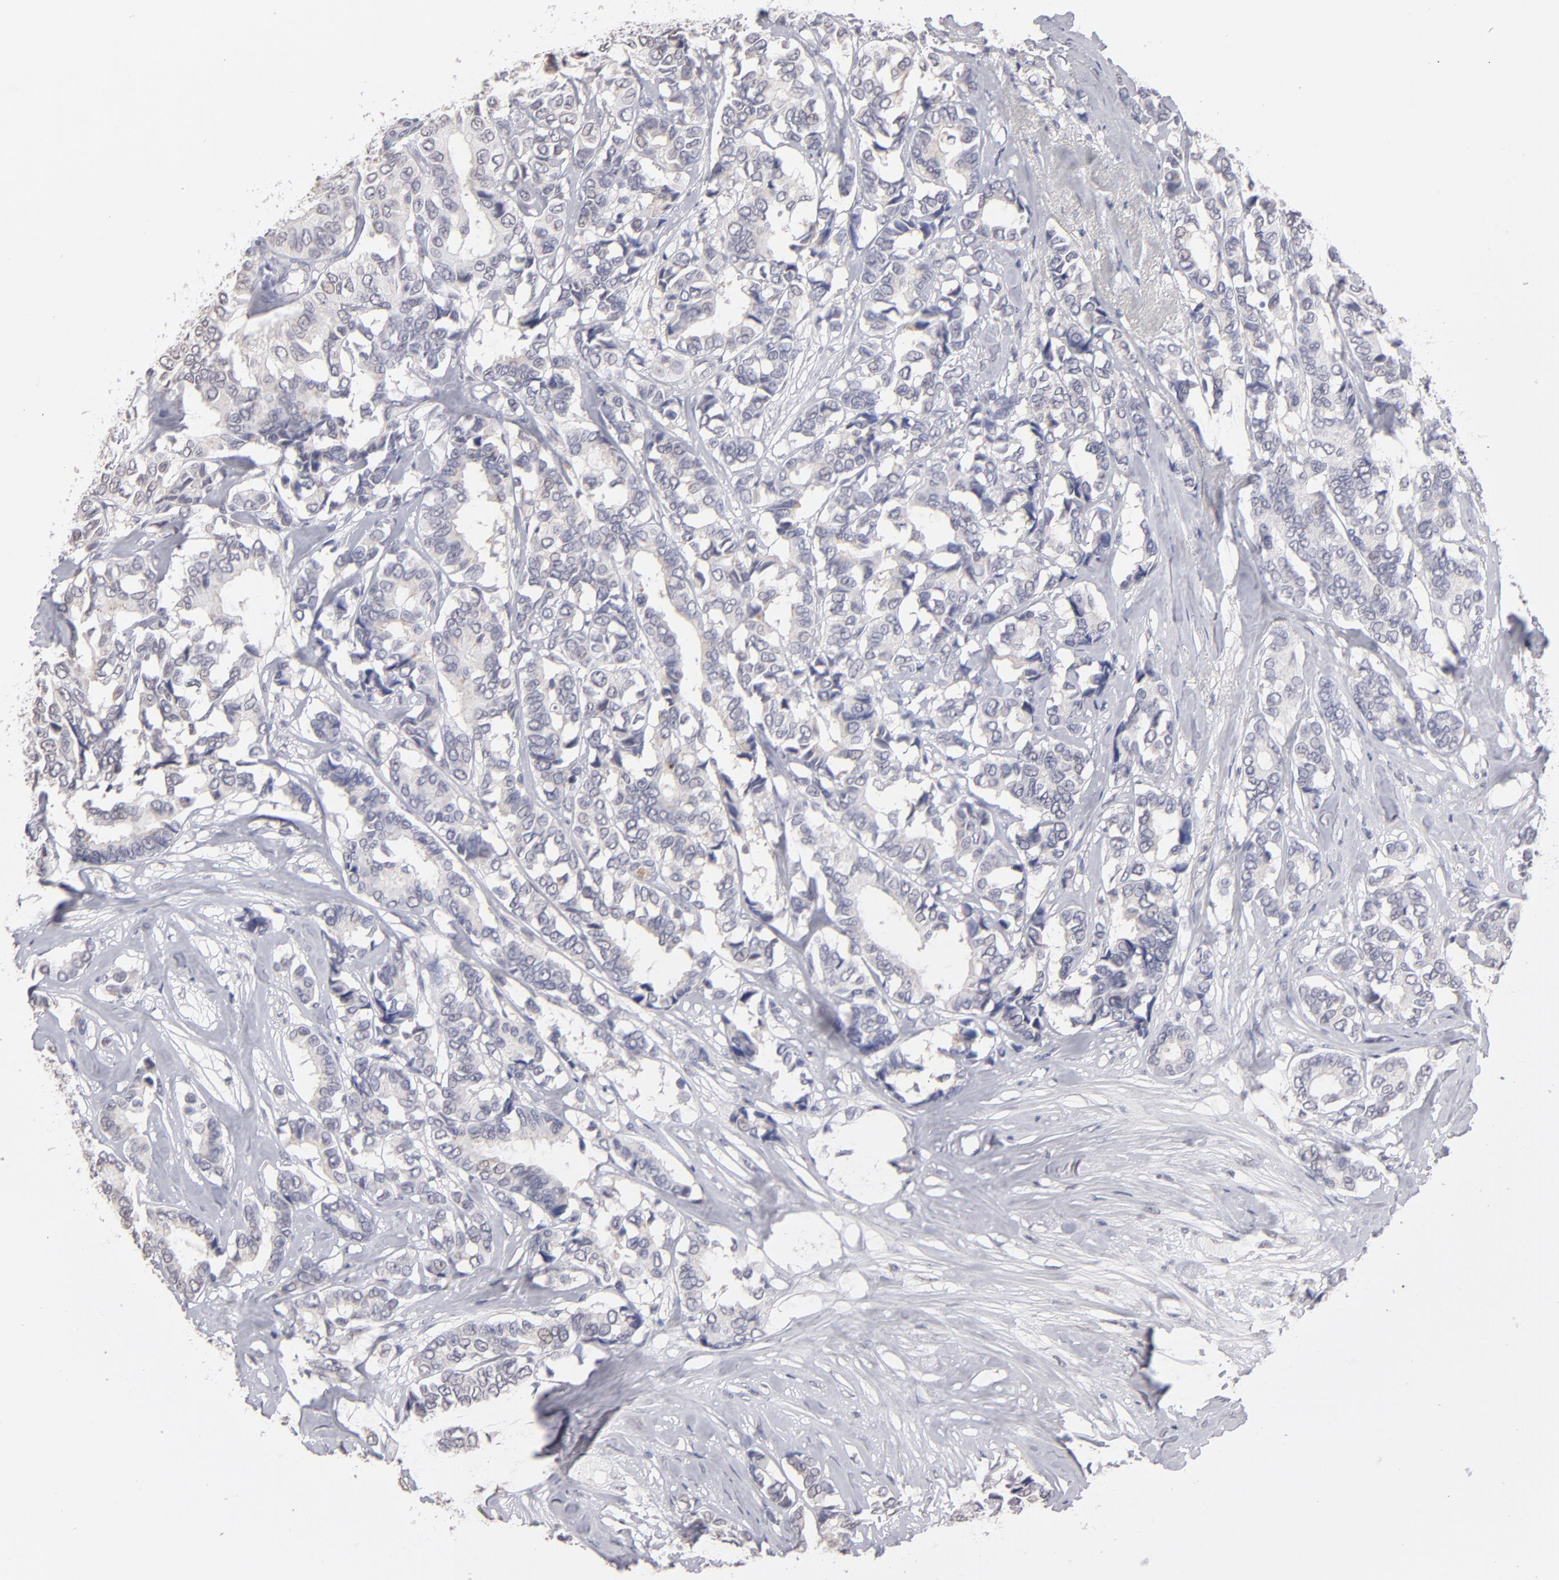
{"staining": {"intensity": "negative", "quantity": "none", "location": "none"}, "tissue": "breast cancer", "cell_type": "Tumor cells", "image_type": "cancer", "snomed": [{"axis": "morphology", "description": "Duct carcinoma"}, {"axis": "topography", "description": "Breast"}], "caption": "Histopathology image shows no significant protein expression in tumor cells of breast intraductal carcinoma.", "gene": "MGAM", "patient": {"sex": "female", "age": 87}}